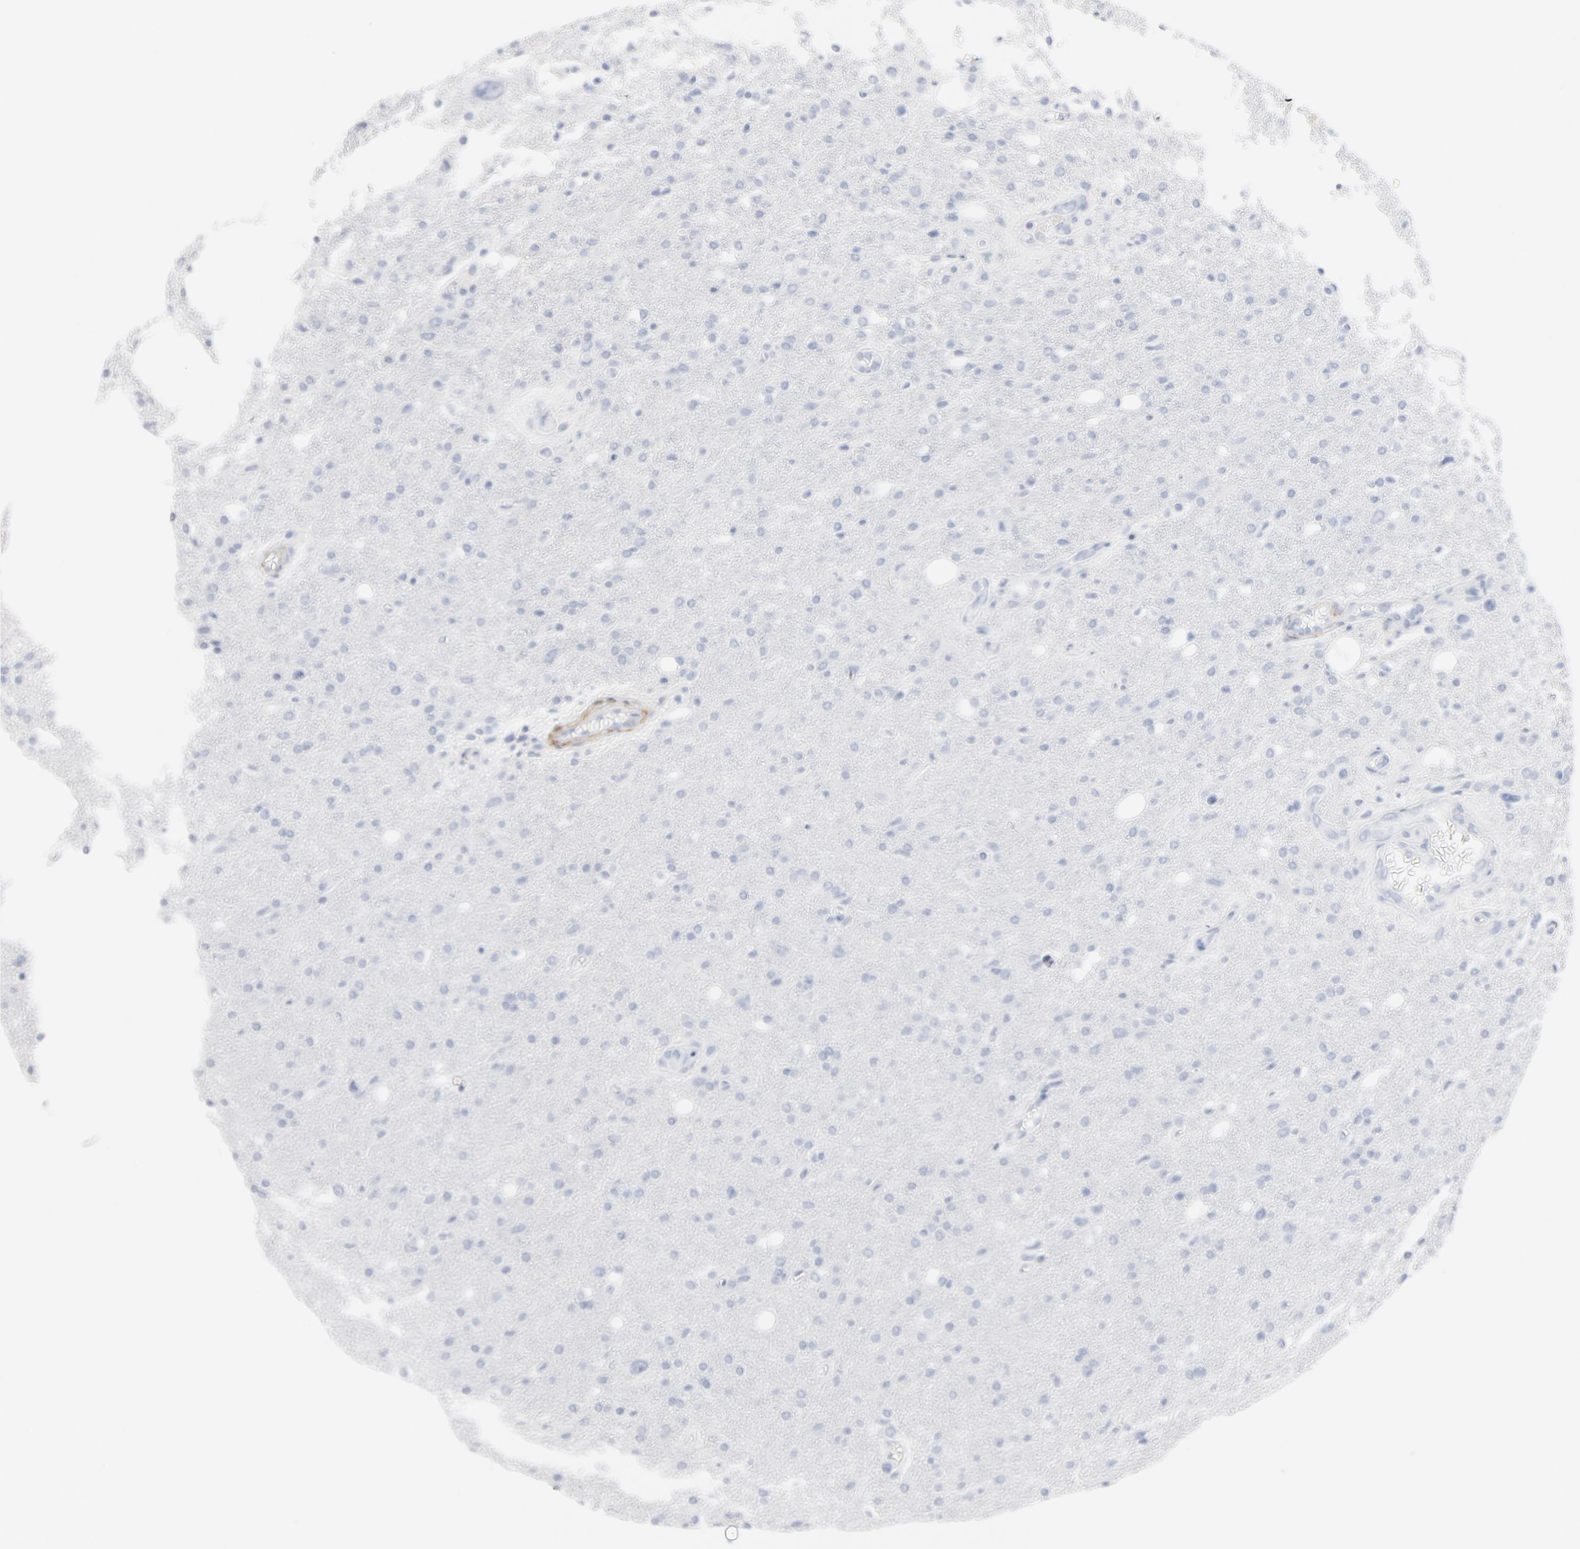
{"staining": {"intensity": "negative", "quantity": "none", "location": "none"}, "tissue": "glioma", "cell_type": "Tumor cells", "image_type": "cancer", "snomed": [{"axis": "morphology", "description": "Glioma, malignant, High grade"}, {"axis": "topography", "description": "Cerebral cortex"}], "caption": "This is an IHC micrograph of glioma. There is no expression in tumor cells.", "gene": "AGTR1", "patient": {"sex": "male", "age": 76}}